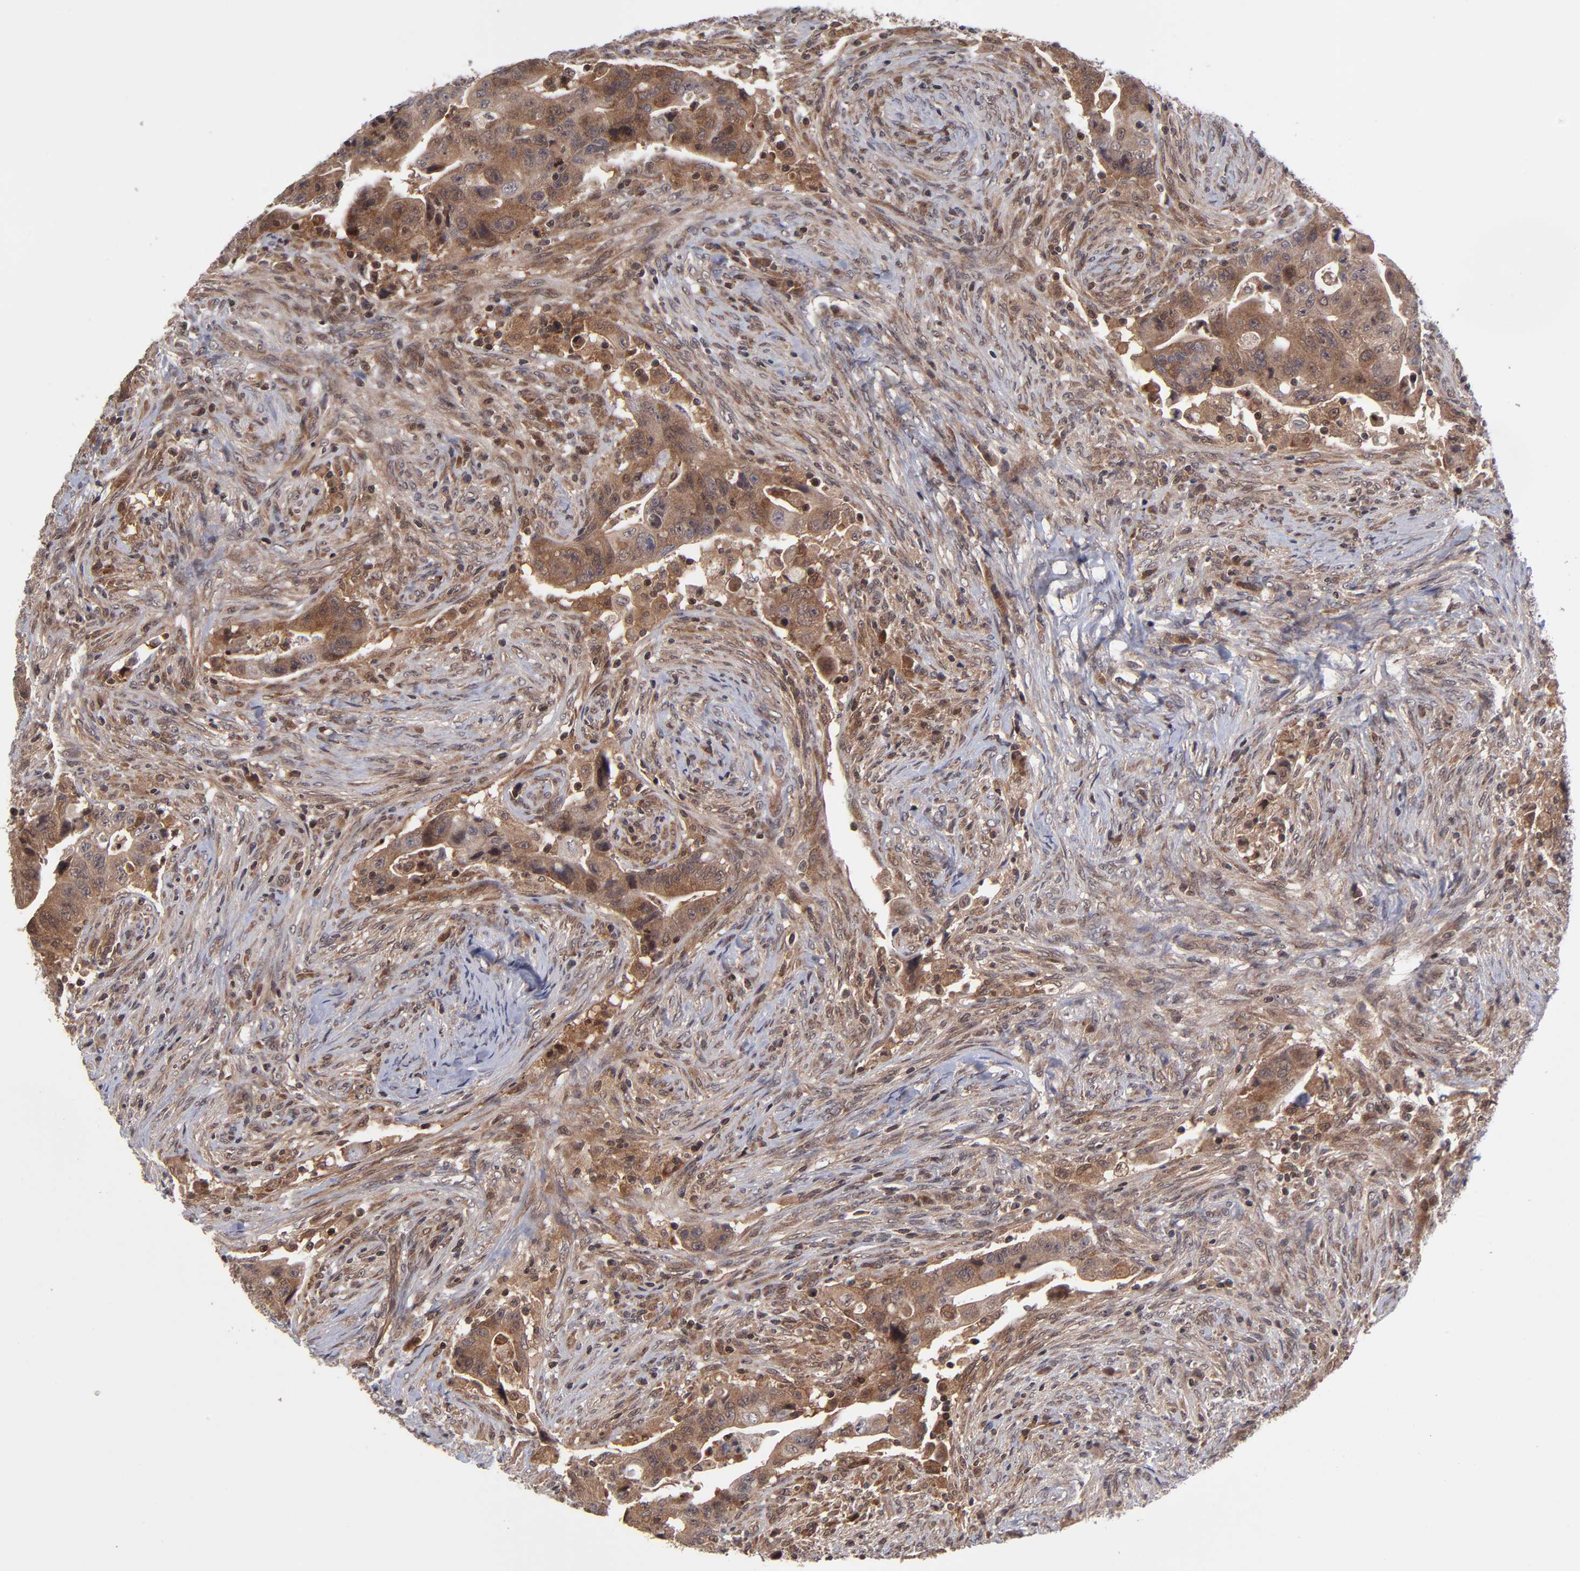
{"staining": {"intensity": "moderate", "quantity": ">75%", "location": "cytoplasmic/membranous"}, "tissue": "colorectal cancer", "cell_type": "Tumor cells", "image_type": "cancer", "snomed": [{"axis": "morphology", "description": "Adenocarcinoma, NOS"}, {"axis": "topography", "description": "Rectum"}], "caption": "Colorectal cancer (adenocarcinoma) stained with a protein marker exhibits moderate staining in tumor cells.", "gene": "UBE2L6", "patient": {"sex": "female", "age": 71}}